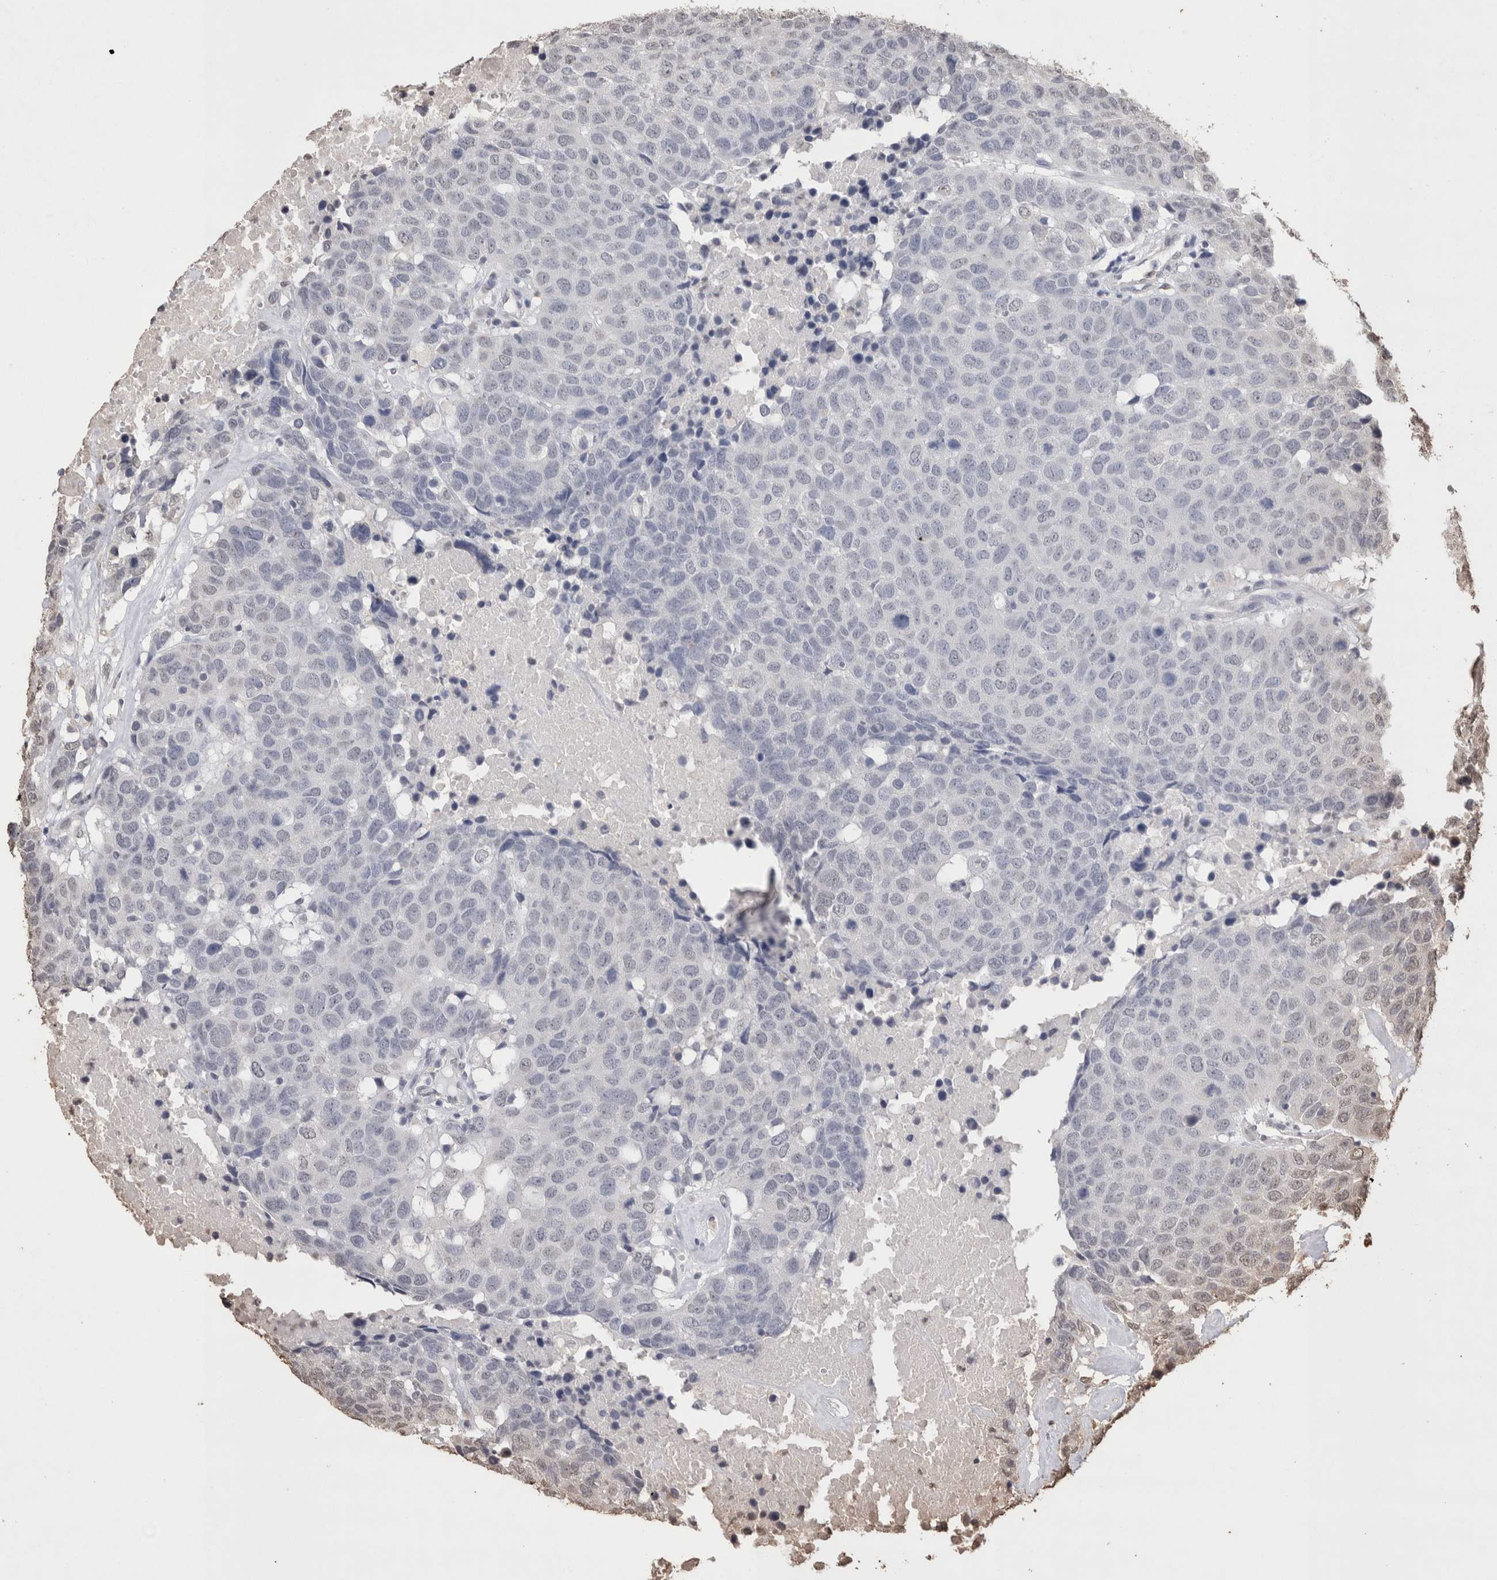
{"staining": {"intensity": "weak", "quantity": "25%-75%", "location": "nuclear"}, "tissue": "head and neck cancer", "cell_type": "Tumor cells", "image_type": "cancer", "snomed": [{"axis": "morphology", "description": "Squamous cell carcinoma, NOS"}, {"axis": "topography", "description": "Head-Neck"}], "caption": "Immunohistochemical staining of human head and neck squamous cell carcinoma shows low levels of weak nuclear protein positivity in approximately 25%-75% of tumor cells.", "gene": "GRK5", "patient": {"sex": "male", "age": 66}}